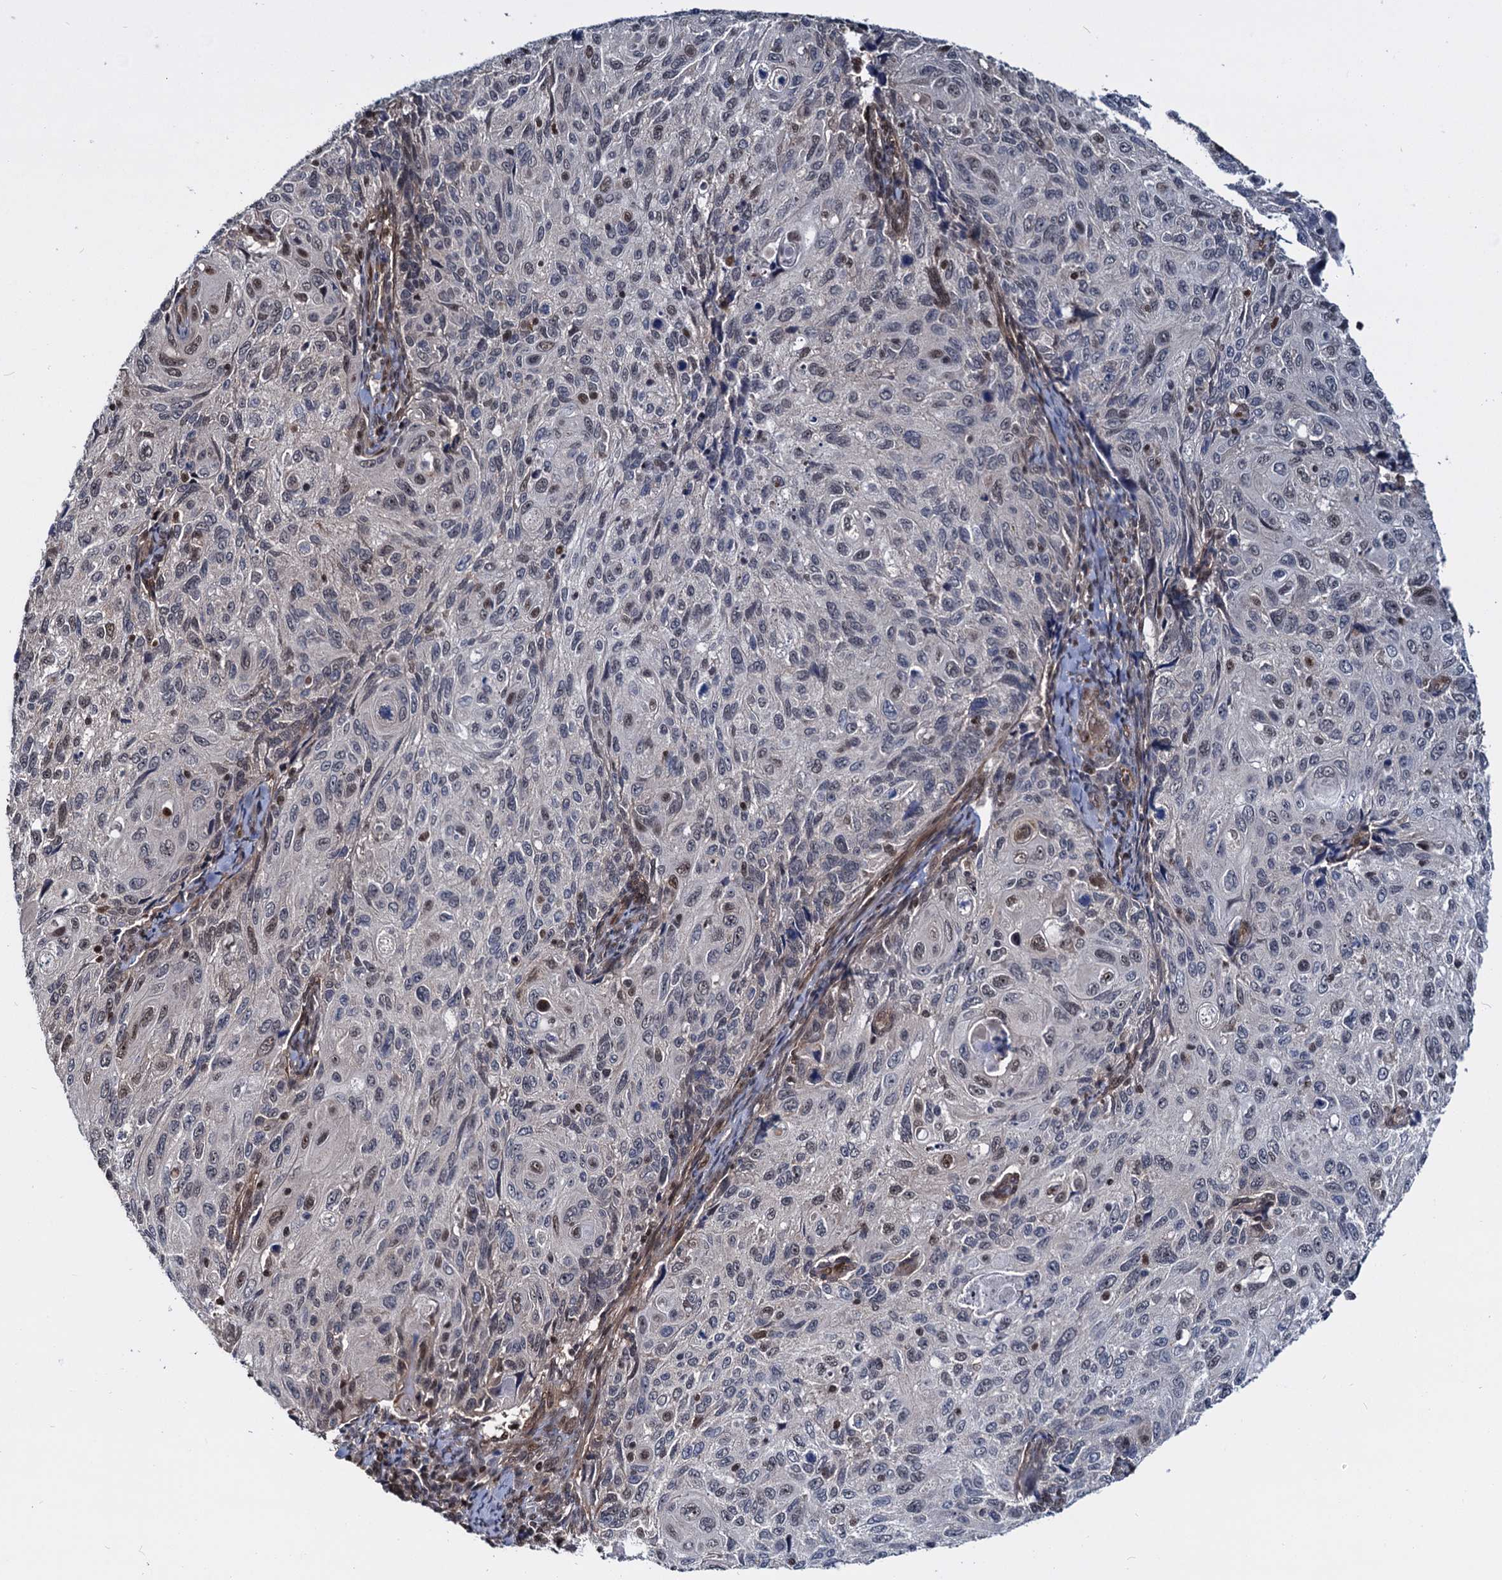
{"staining": {"intensity": "weak", "quantity": "25%-75%", "location": "nuclear"}, "tissue": "cervical cancer", "cell_type": "Tumor cells", "image_type": "cancer", "snomed": [{"axis": "morphology", "description": "Squamous cell carcinoma, NOS"}, {"axis": "topography", "description": "Cervix"}], "caption": "Immunohistochemistry (IHC) of cervical squamous cell carcinoma displays low levels of weak nuclear expression in about 25%-75% of tumor cells.", "gene": "UBLCP1", "patient": {"sex": "female", "age": 70}}